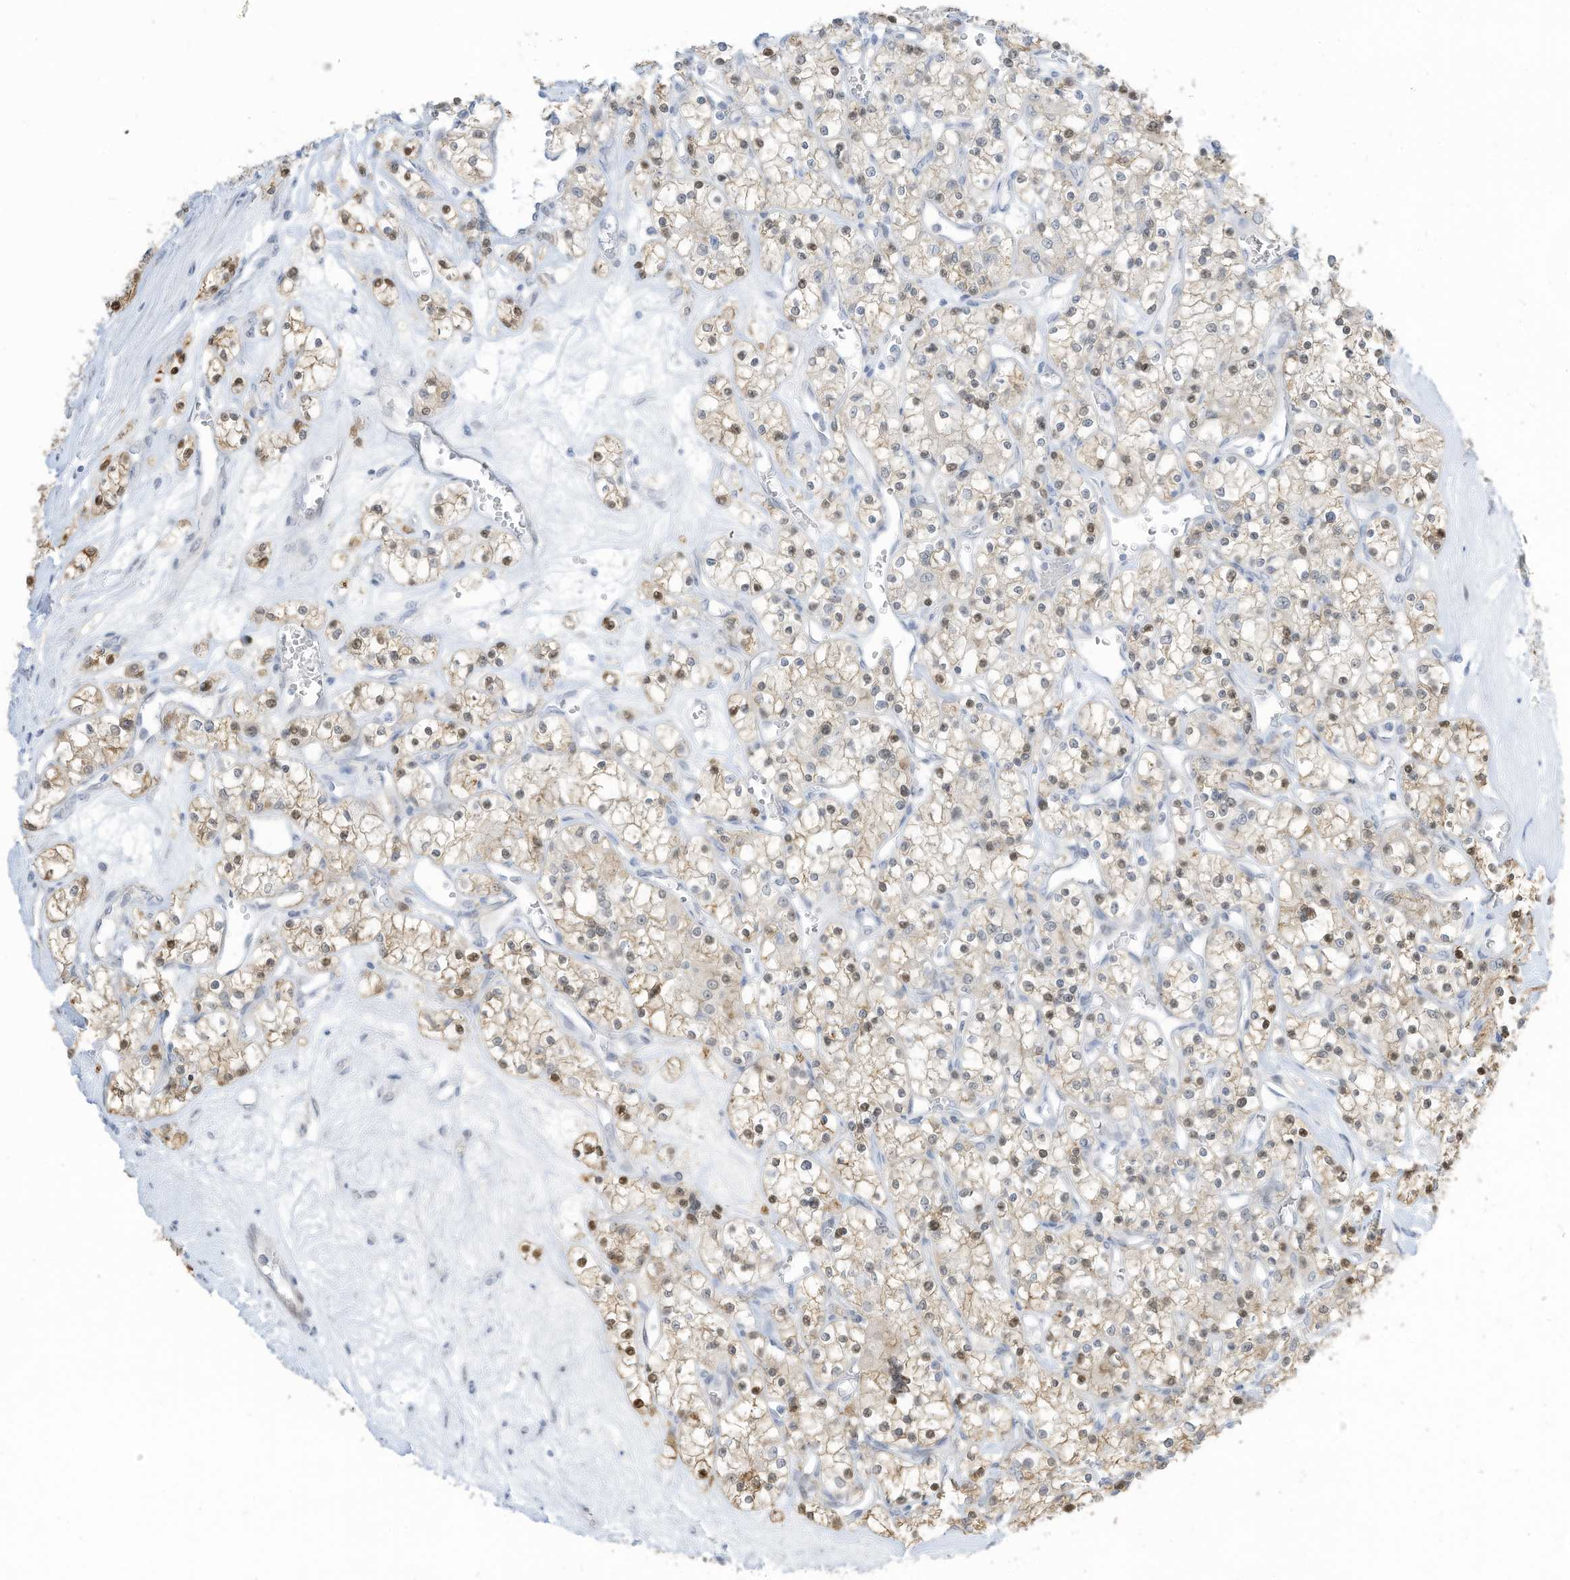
{"staining": {"intensity": "weak", "quantity": ">75%", "location": "cytoplasmic/membranous,nuclear"}, "tissue": "renal cancer", "cell_type": "Tumor cells", "image_type": "cancer", "snomed": [{"axis": "morphology", "description": "Adenocarcinoma, NOS"}, {"axis": "topography", "description": "Kidney"}], "caption": "IHC micrograph of renal cancer (adenocarcinoma) stained for a protein (brown), which displays low levels of weak cytoplasmic/membranous and nuclear staining in about >75% of tumor cells.", "gene": "ASPRV1", "patient": {"sex": "female", "age": 59}}